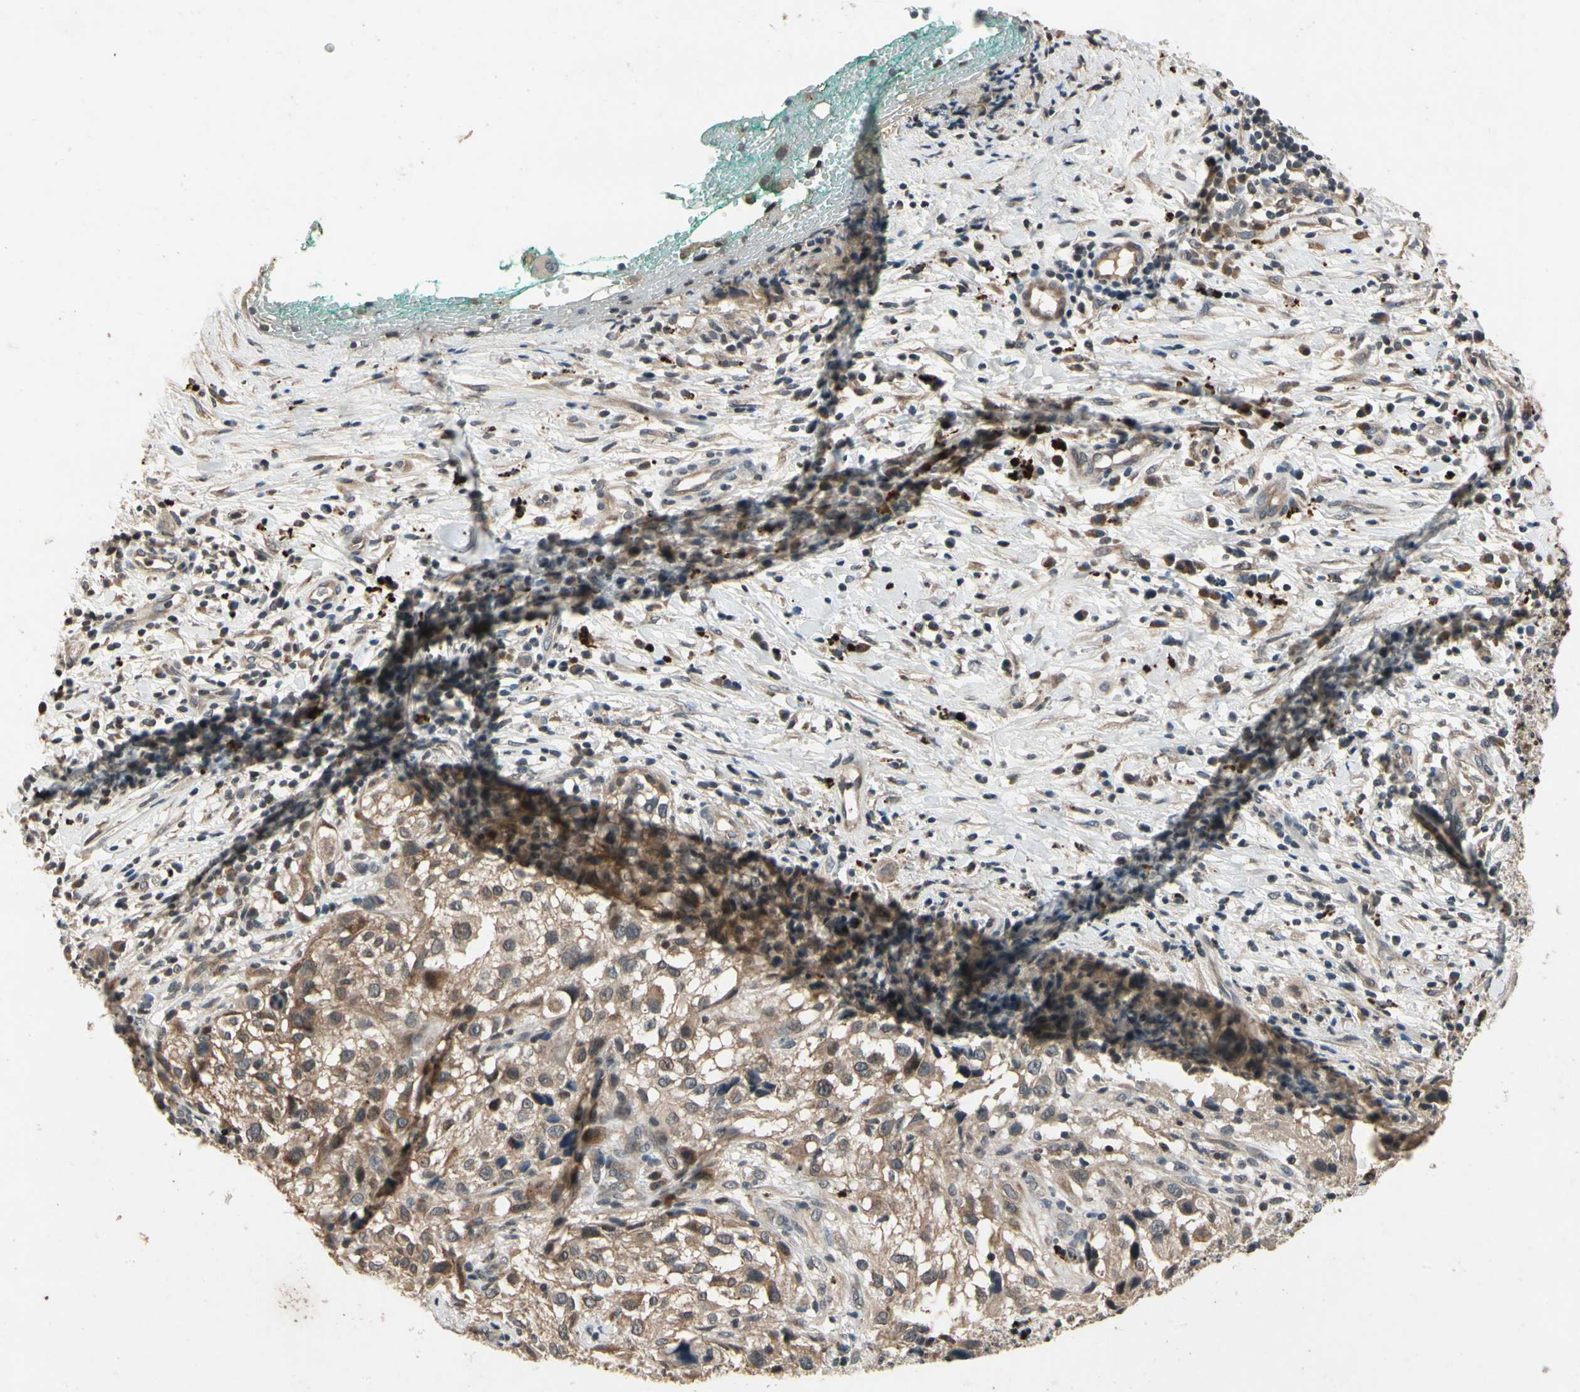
{"staining": {"intensity": "moderate", "quantity": ">75%", "location": "cytoplasmic/membranous"}, "tissue": "melanoma", "cell_type": "Tumor cells", "image_type": "cancer", "snomed": [{"axis": "morphology", "description": "Necrosis, NOS"}, {"axis": "morphology", "description": "Malignant melanoma, NOS"}, {"axis": "topography", "description": "Skin"}], "caption": "Melanoma was stained to show a protein in brown. There is medium levels of moderate cytoplasmic/membranous staining in about >75% of tumor cells. The staining was performed using DAB (3,3'-diaminobenzidine), with brown indicating positive protein expression. Nuclei are stained blue with hematoxylin.", "gene": "DPY19L3", "patient": {"sex": "female", "age": 87}}